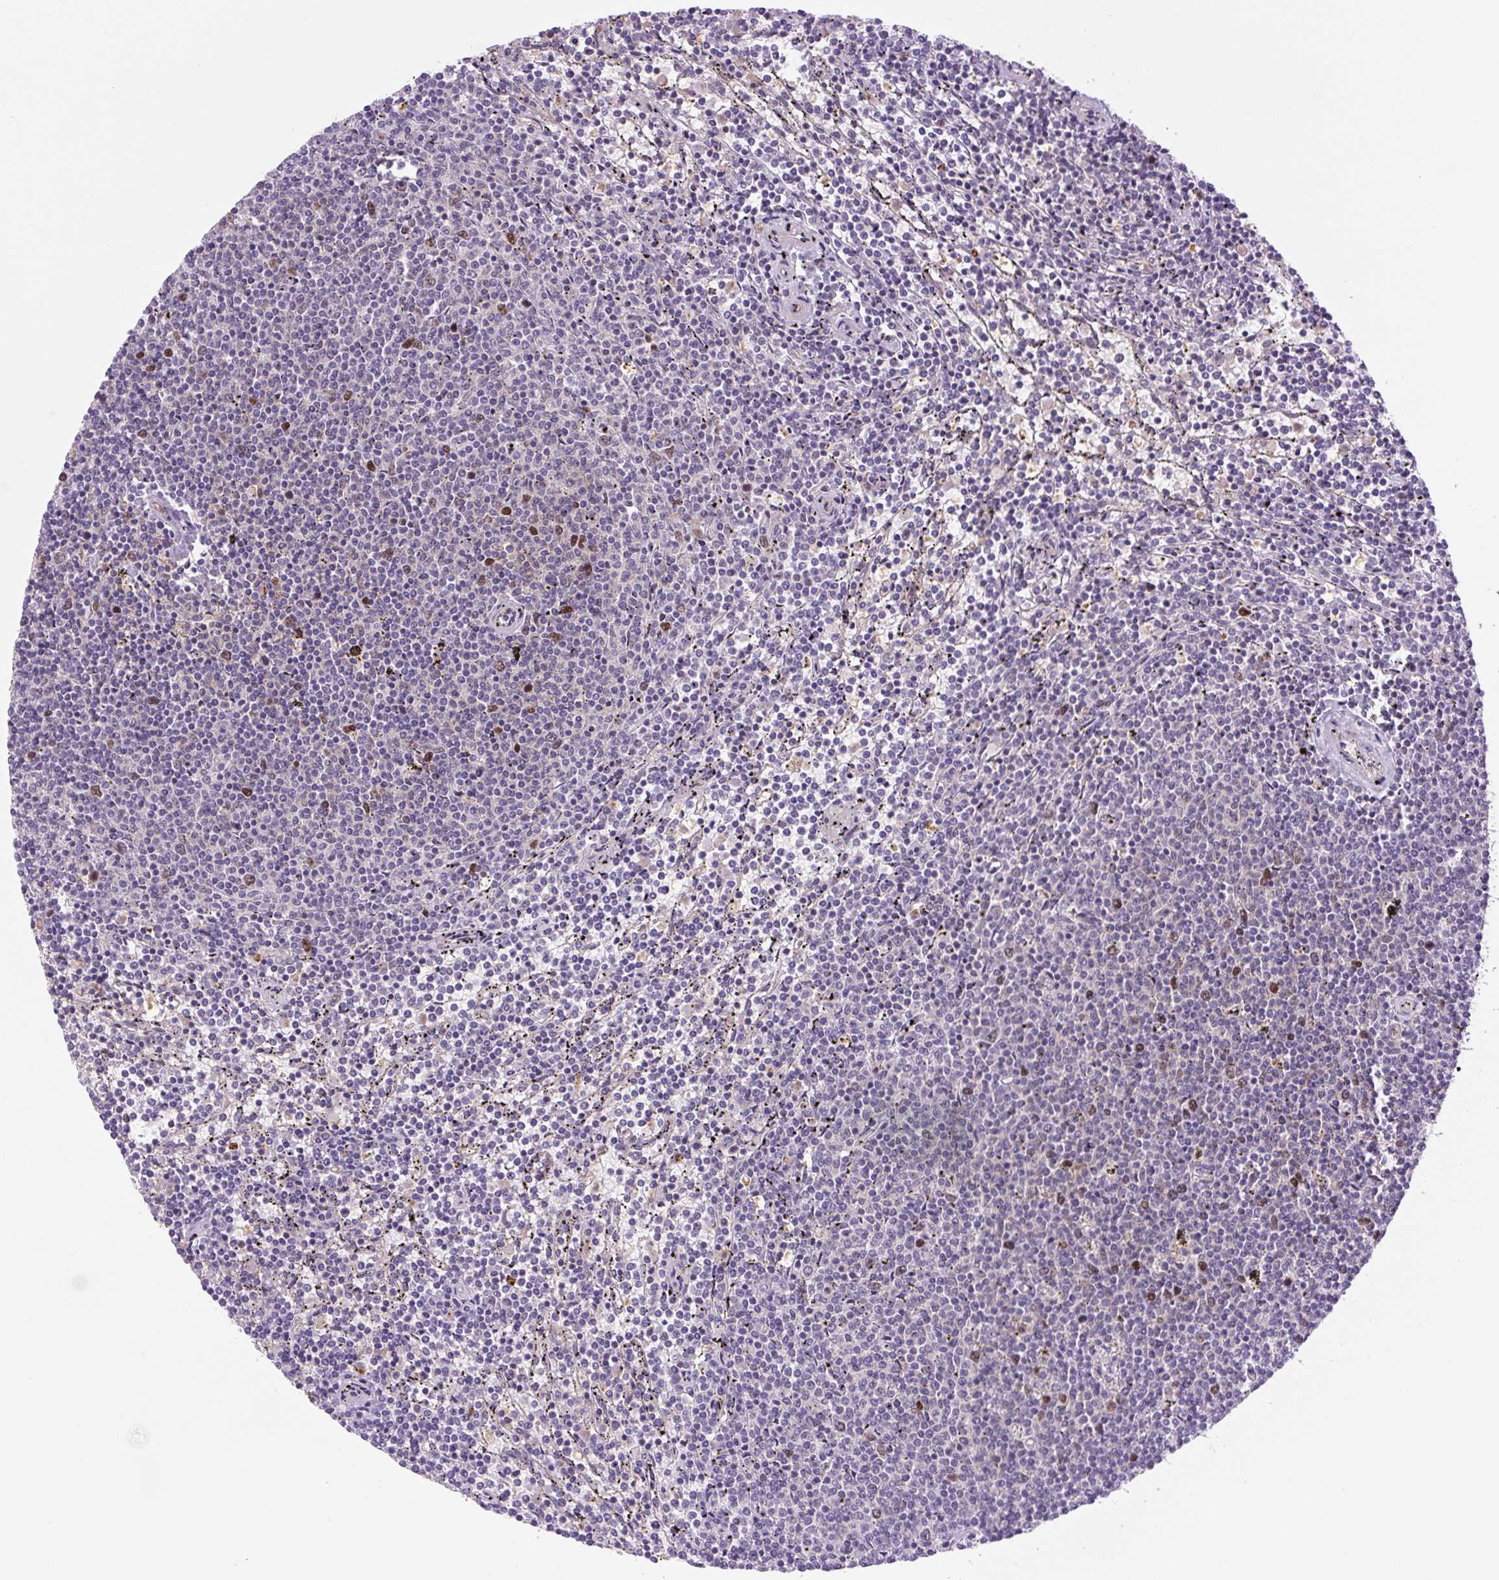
{"staining": {"intensity": "moderate", "quantity": "<25%", "location": "nuclear"}, "tissue": "lymphoma", "cell_type": "Tumor cells", "image_type": "cancer", "snomed": [{"axis": "morphology", "description": "Malignant lymphoma, non-Hodgkin's type, Low grade"}, {"axis": "topography", "description": "Spleen"}], "caption": "A histopathology image of human lymphoma stained for a protein reveals moderate nuclear brown staining in tumor cells.", "gene": "KIFC1", "patient": {"sex": "female", "age": 50}}